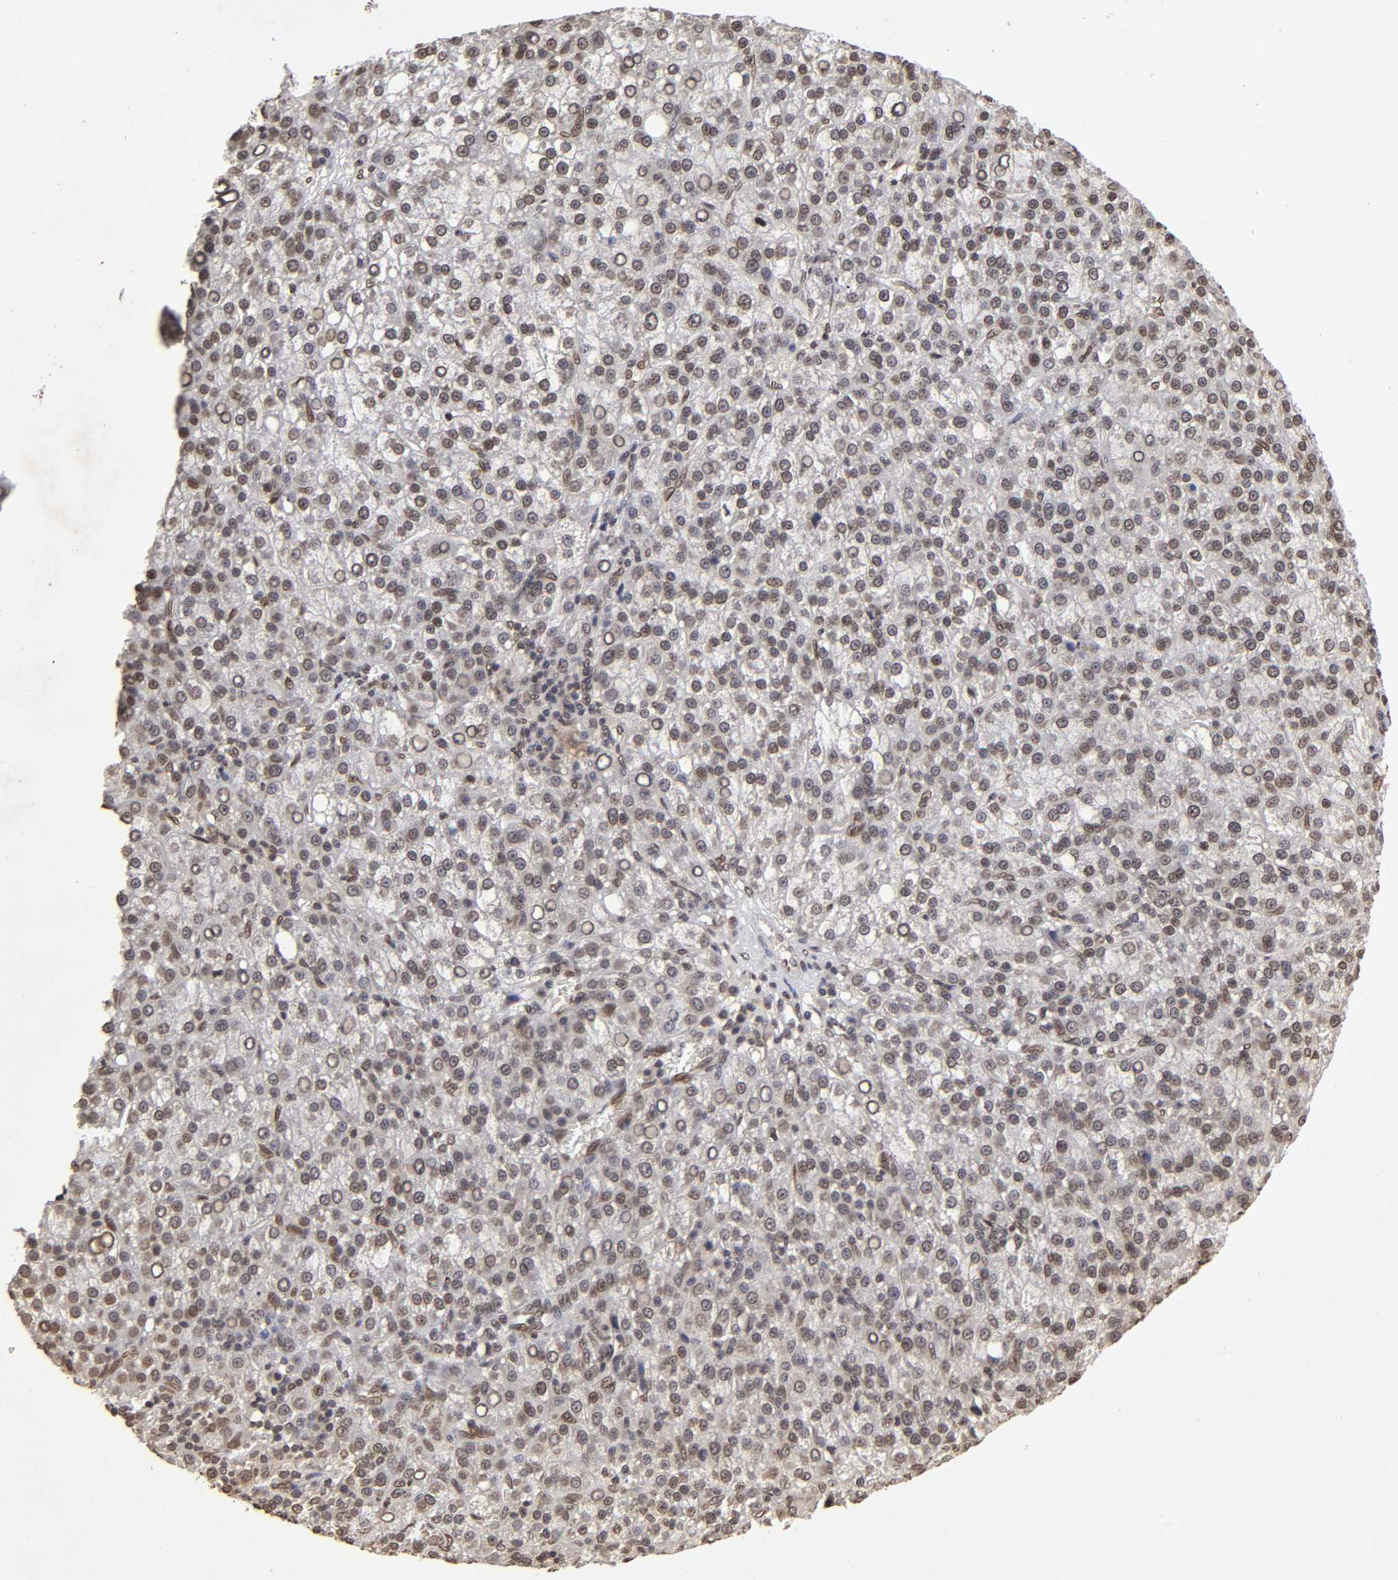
{"staining": {"intensity": "weak", "quantity": "<25%", "location": "nuclear"}, "tissue": "liver cancer", "cell_type": "Tumor cells", "image_type": "cancer", "snomed": [{"axis": "morphology", "description": "Carcinoma, Hepatocellular, NOS"}, {"axis": "topography", "description": "Liver"}], "caption": "Human hepatocellular carcinoma (liver) stained for a protein using IHC reveals no staining in tumor cells.", "gene": "MLLT6", "patient": {"sex": "female", "age": 58}}